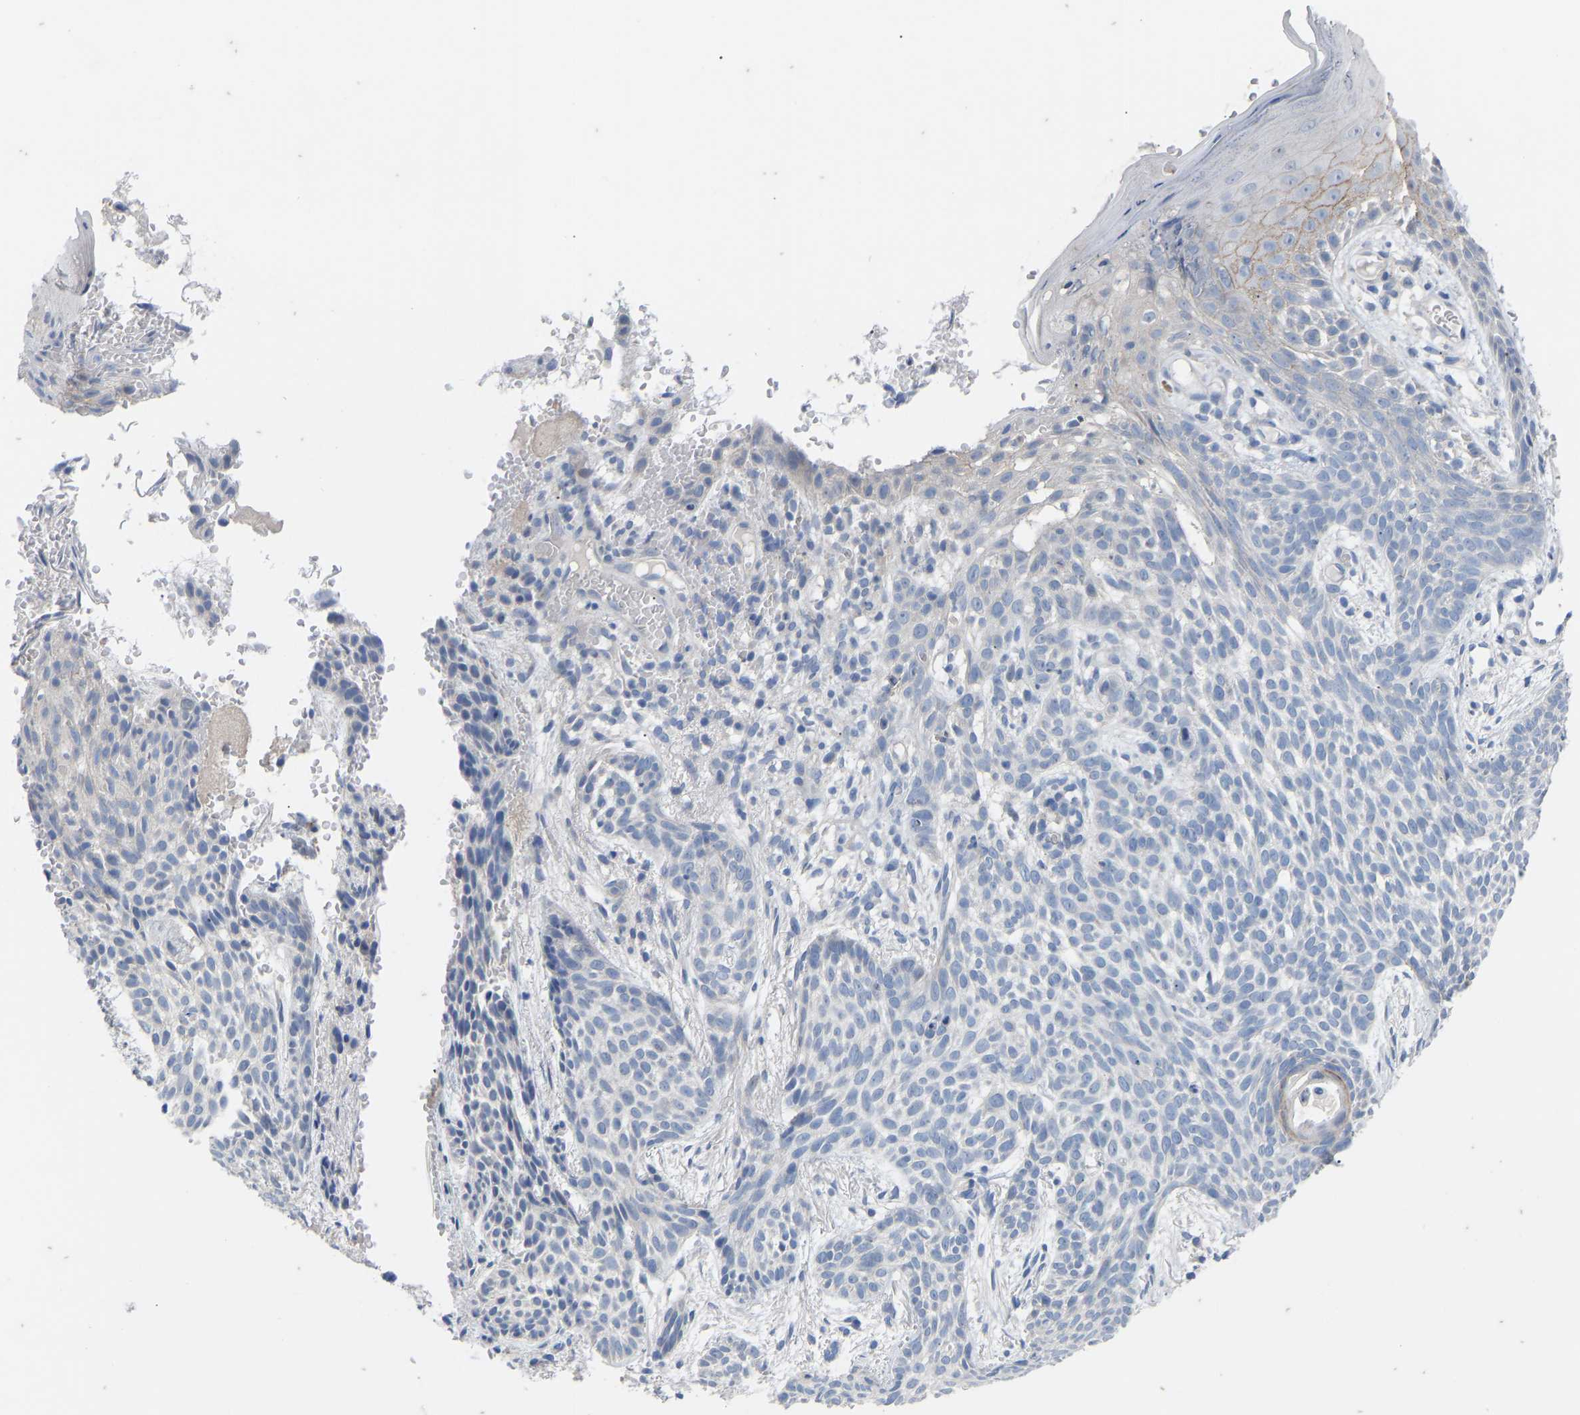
{"staining": {"intensity": "negative", "quantity": "none", "location": "none"}, "tissue": "skin cancer", "cell_type": "Tumor cells", "image_type": "cancer", "snomed": [{"axis": "morphology", "description": "Basal cell carcinoma"}, {"axis": "topography", "description": "Skin"}], "caption": "High magnification brightfield microscopy of skin cancer (basal cell carcinoma) stained with DAB (brown) and counterstained with hematoxylin (blue): tumor cells show no significant positivity.", "gene": "OLIG2", "patient": {"sex": "female", "age": 59}}